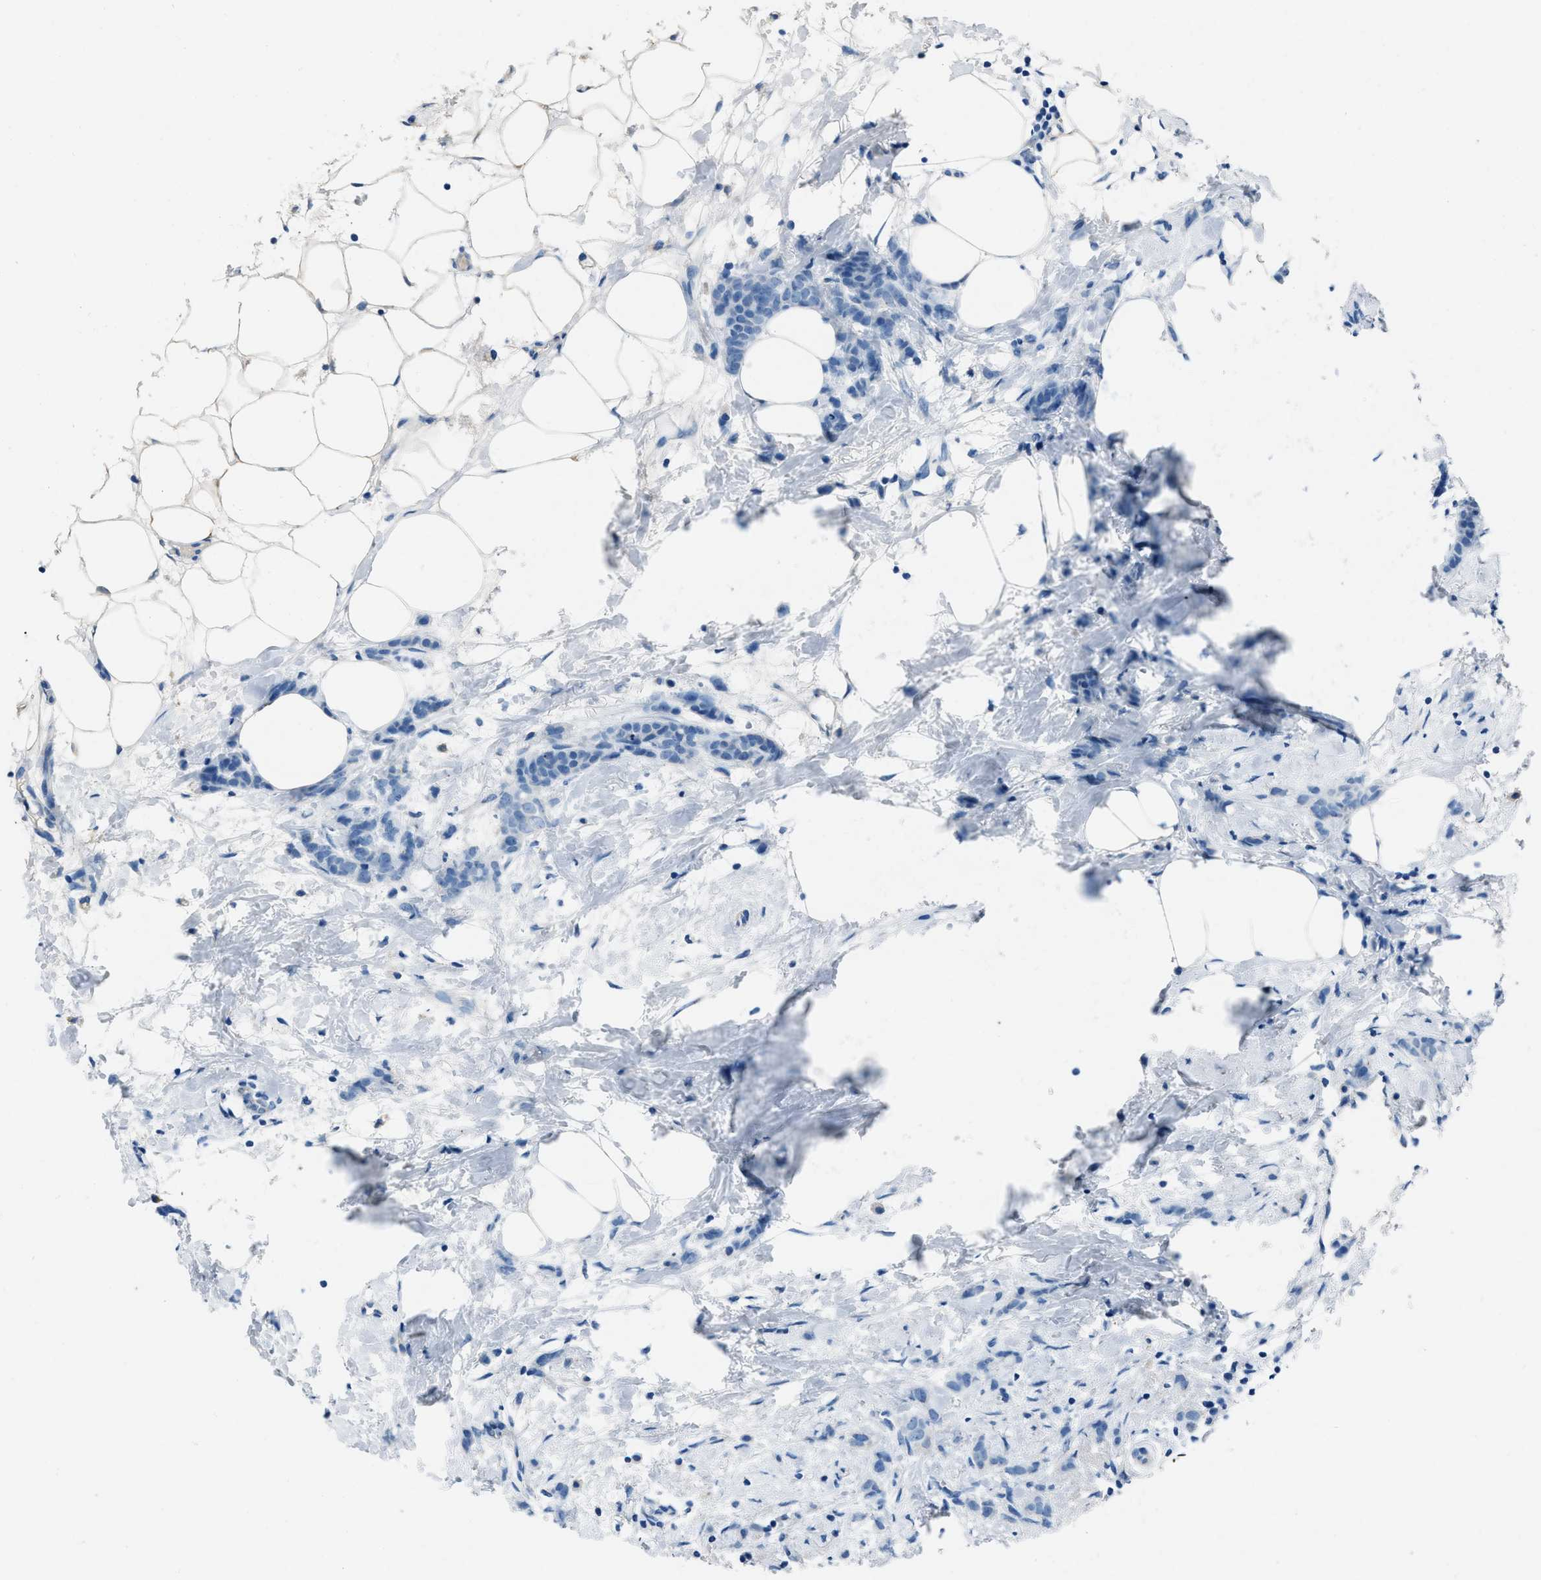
{"staining": {"intensity": "negative", "quantity": "none", "location": "none"}, "tissue": "breast cancer", "cell_type": "Tumor cells", "image_type": "cancer", "snomed": [{"axis": "morphology", "description": "Lobular carcinoma, in situ"}, {"axis": "morphology", "description": "Lobular carcinoma"}, {"axis": "topography", "description": "Breast"}], "caption": "IHC of human breast lobular carcinoma displays no positivity in tumor cells. Brightfield microscopy of immunohistochemistry (IHC) stained with DAB (brown) and hematoxylin (blue), captured at high magnification.", "gene": "AMACR", "patient": {"sex": "female", "age": 41}}